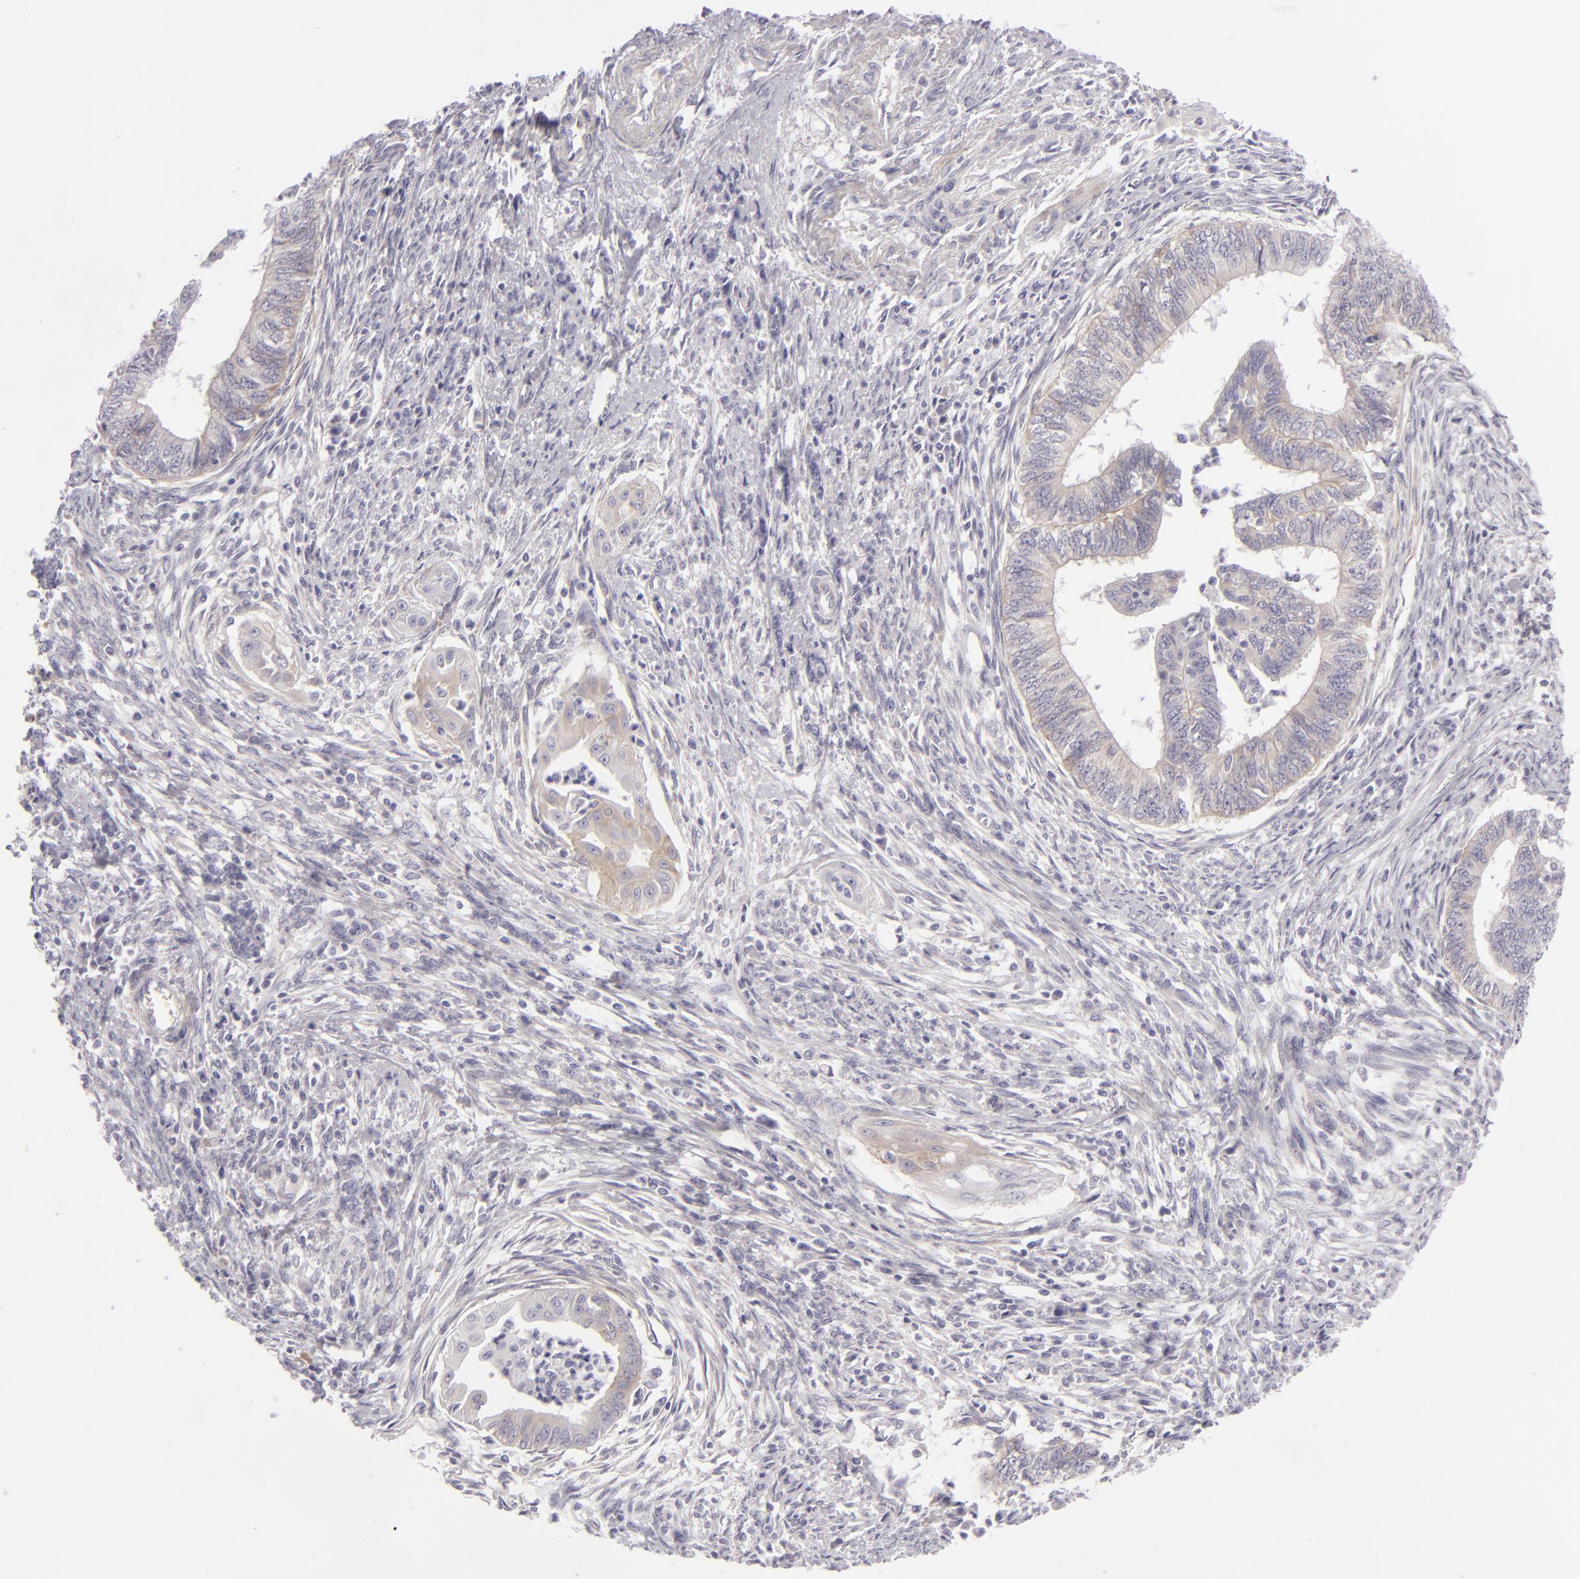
{"staining": {"intensity": "weak", "quantity": ">75%", "location": "cytoplasmic/membranous"}, "tissue": "endometrial cancer", "cell_type": "Tumor cells", "image_type": "cancer", "snomed": [{"axis": "morphology", "description": "Adenocarcinoma, NOS"}, {"axis": "topography", "description": "Endometrium"}], "caption": "The photomicrograph exhibits staining of adenocarcinoma (endometrial), revealing weak cytoplasmic/membranous protein staining (brown color) within tumor cells.", "gene": "DLG4", "patient": {"sex": "female", "age": 66}}